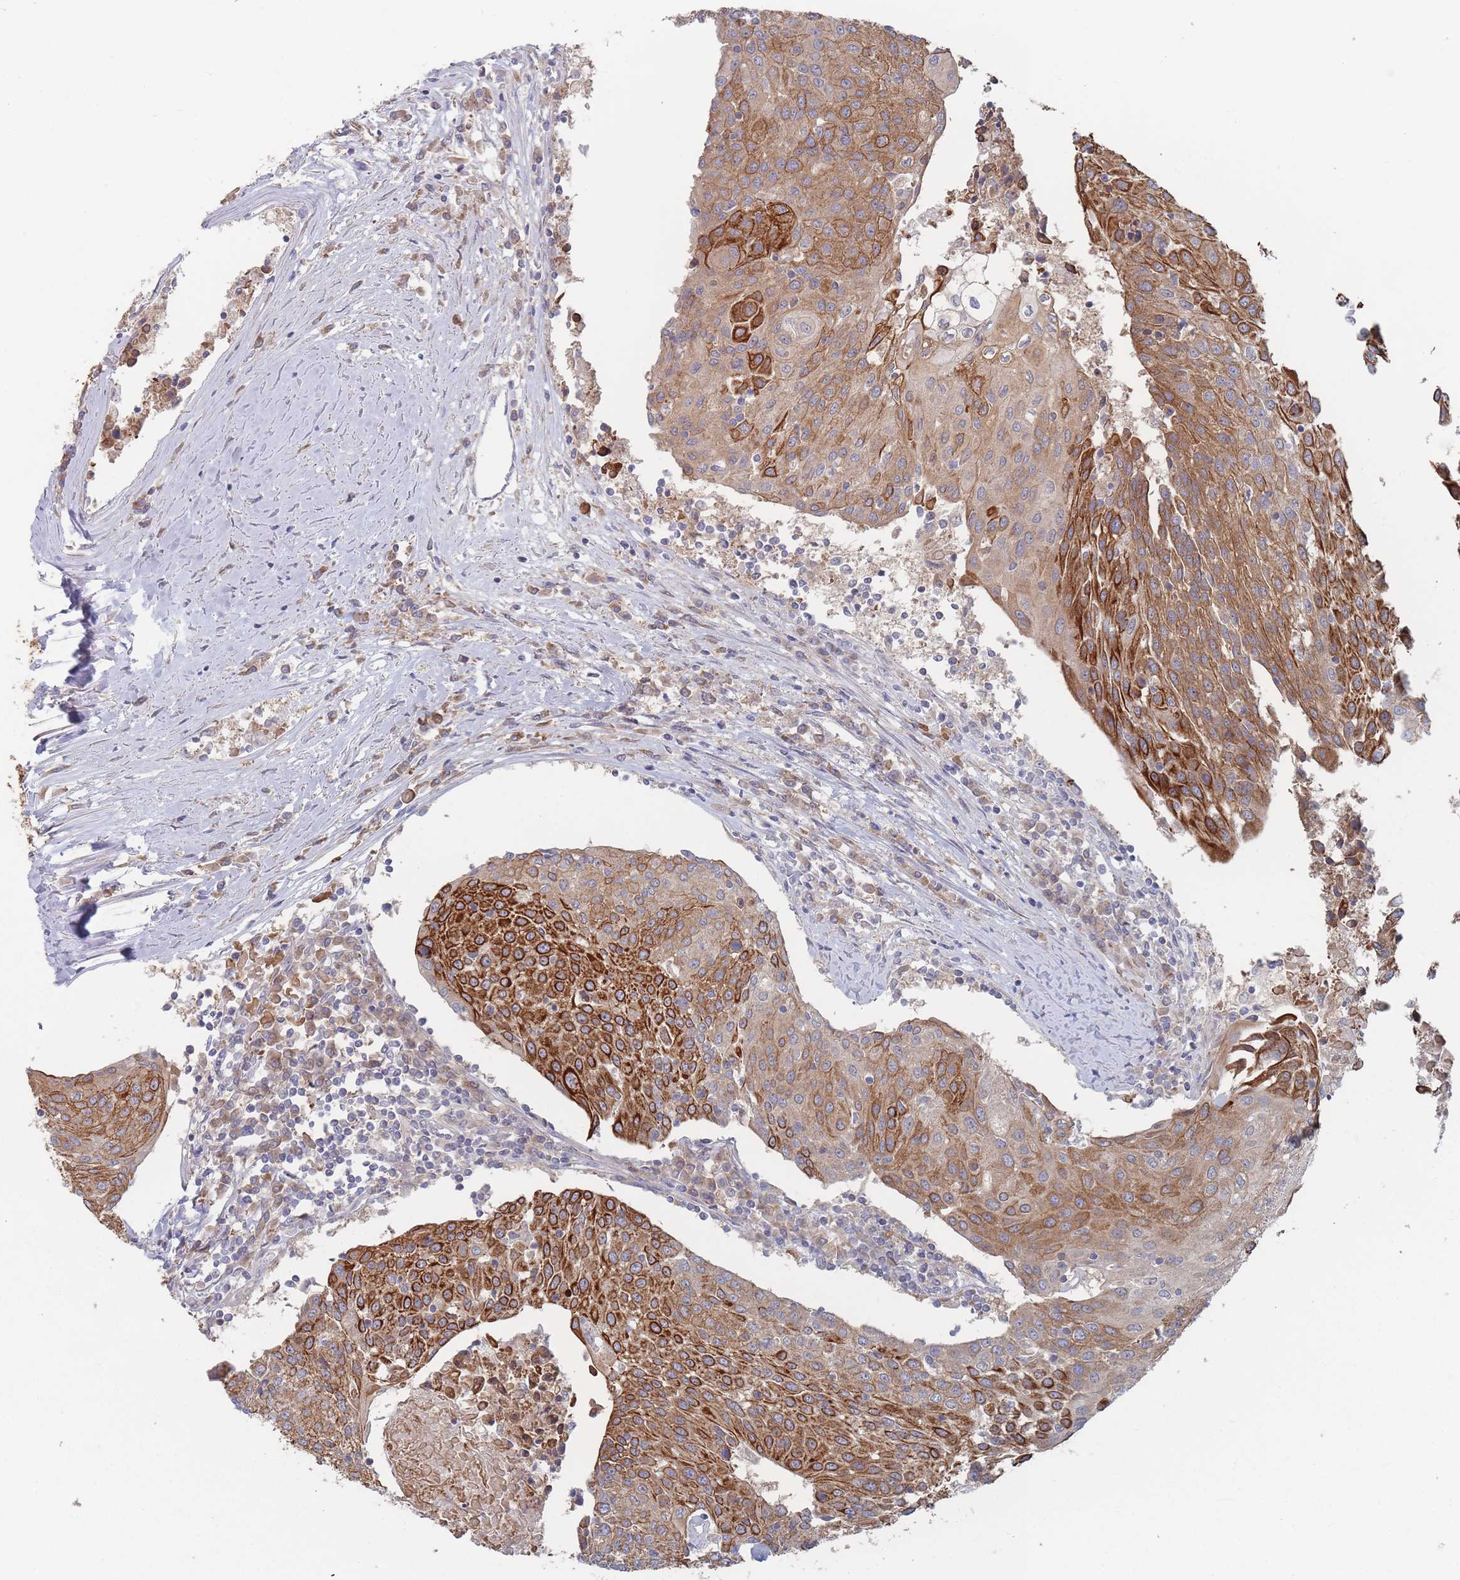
{"staining": {"intensity": "strong", "quantity": ">75%", "location": "cytoplasmic/membranous"}, "tissue": "urothelial cancer", "cell_type": "Tumor cells", "image_type": "cancer", "snomed": [{"axis": "morphology", "description": "Urothelial carcinoma, High grade"}, {"axis": "topography", "description": "Urinary bladder"}], "caption": "IHC (DAB) staining of human urothelial cancer shows strong cytoplasmic/membranous protein staining in about >75% of tumor cells. Using DAB (brown) and hematoxylin (blue) stains, captured at high magnification using brightfield microscopy.", "gene": "EFCC1", "patient": {"sex": "female", "age": 85}}